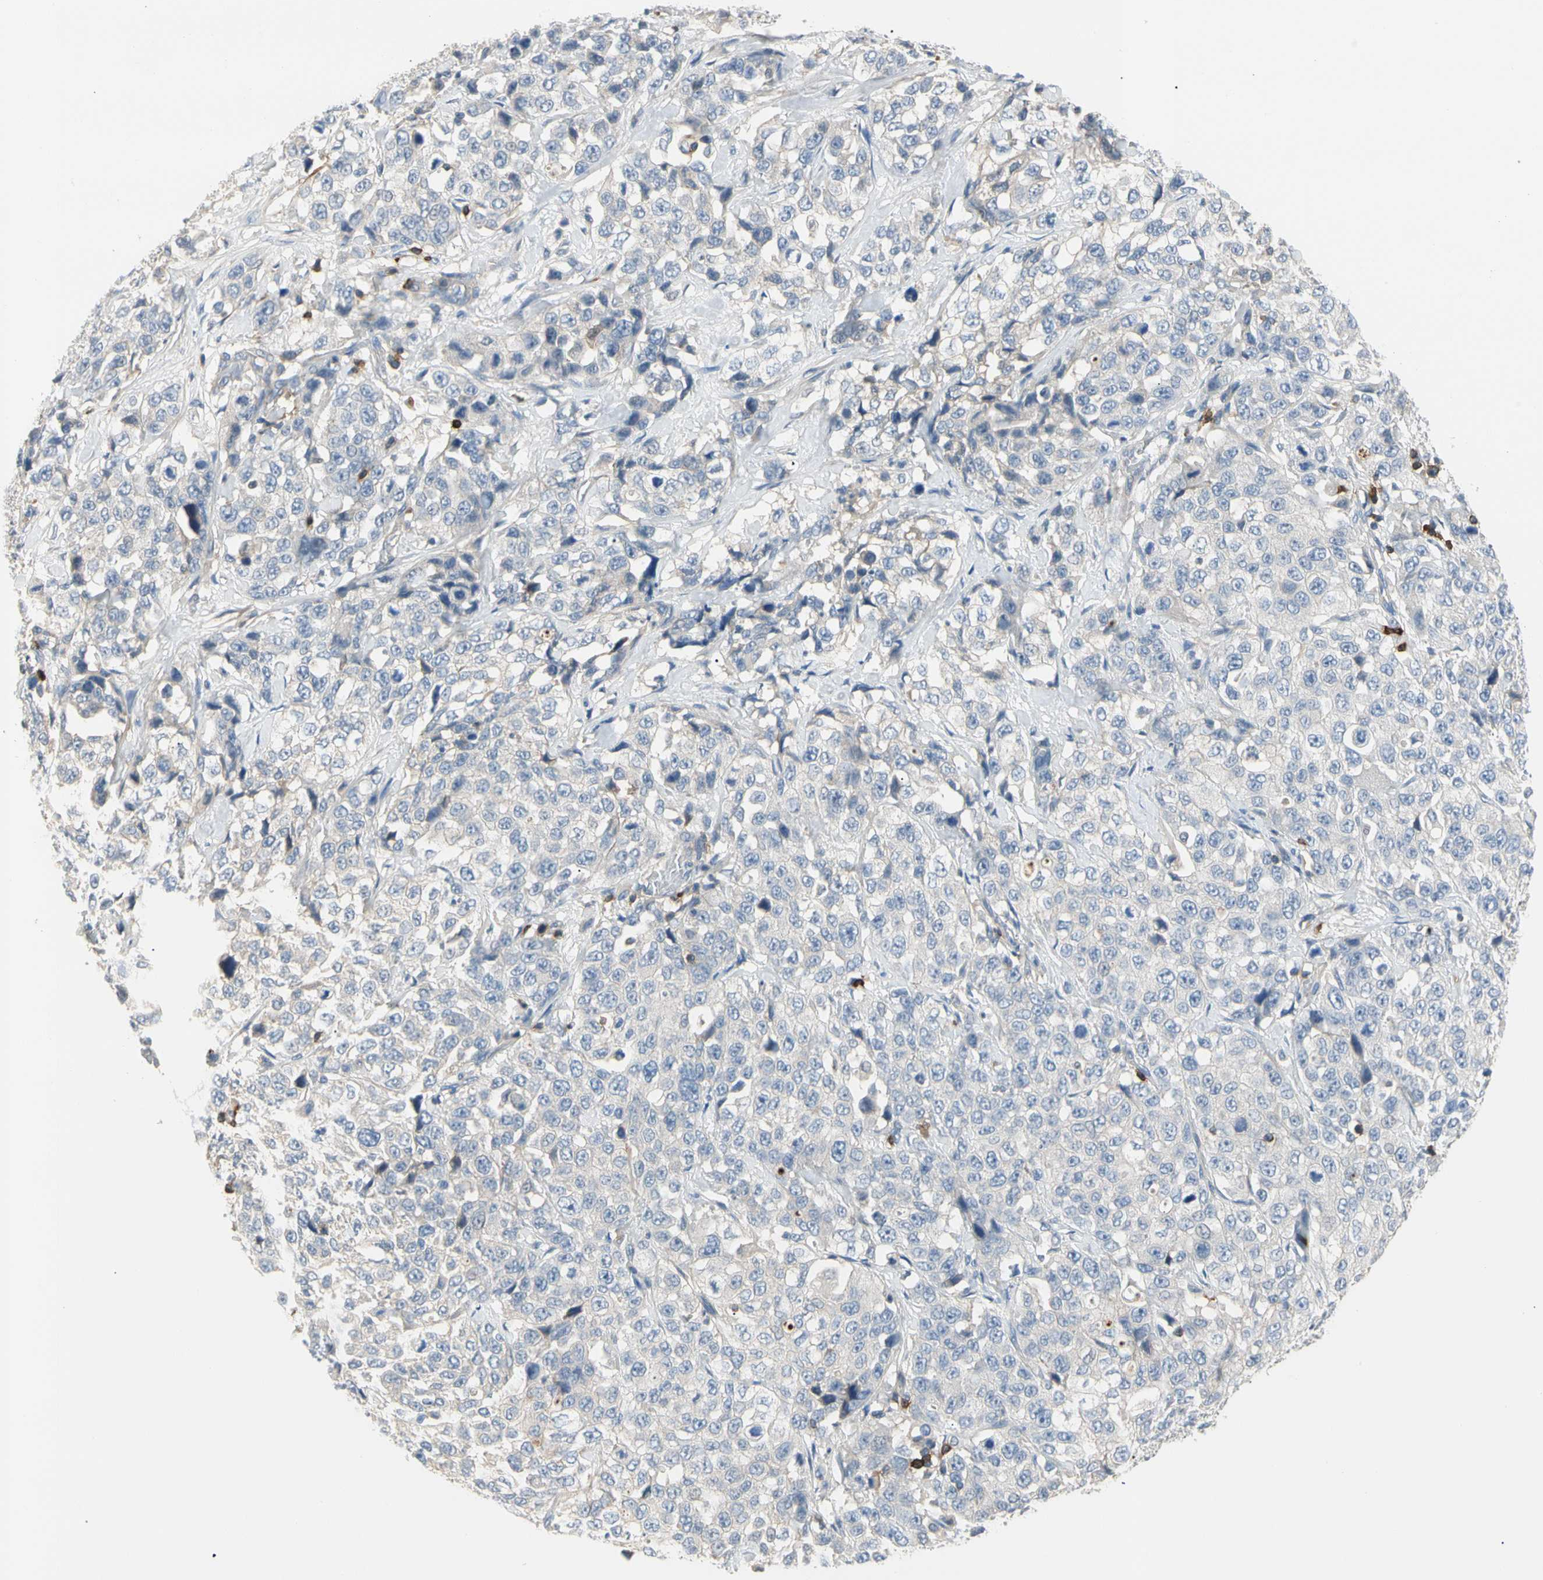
{"staining": {"intensity": "negative", "quantity": "none", "location": "none"}, "tissue": "stomach cancer", "cell_type": "Tumor cells", "image_type": "cancer", "snomed": [{"axis": "morphology", "description": "Normal tissue, NOS"}, {"axis": "morphology", "description": "Adenocarcinoma, NOS"}, {"axis": "topography", "description": "Stomach"}], "caption": "Histopathology image shows no significant protein expression in tumor cells of stomach cancer.", "gene": "TNFRSF18", "patient": {"sex": "male", "age": 48}}